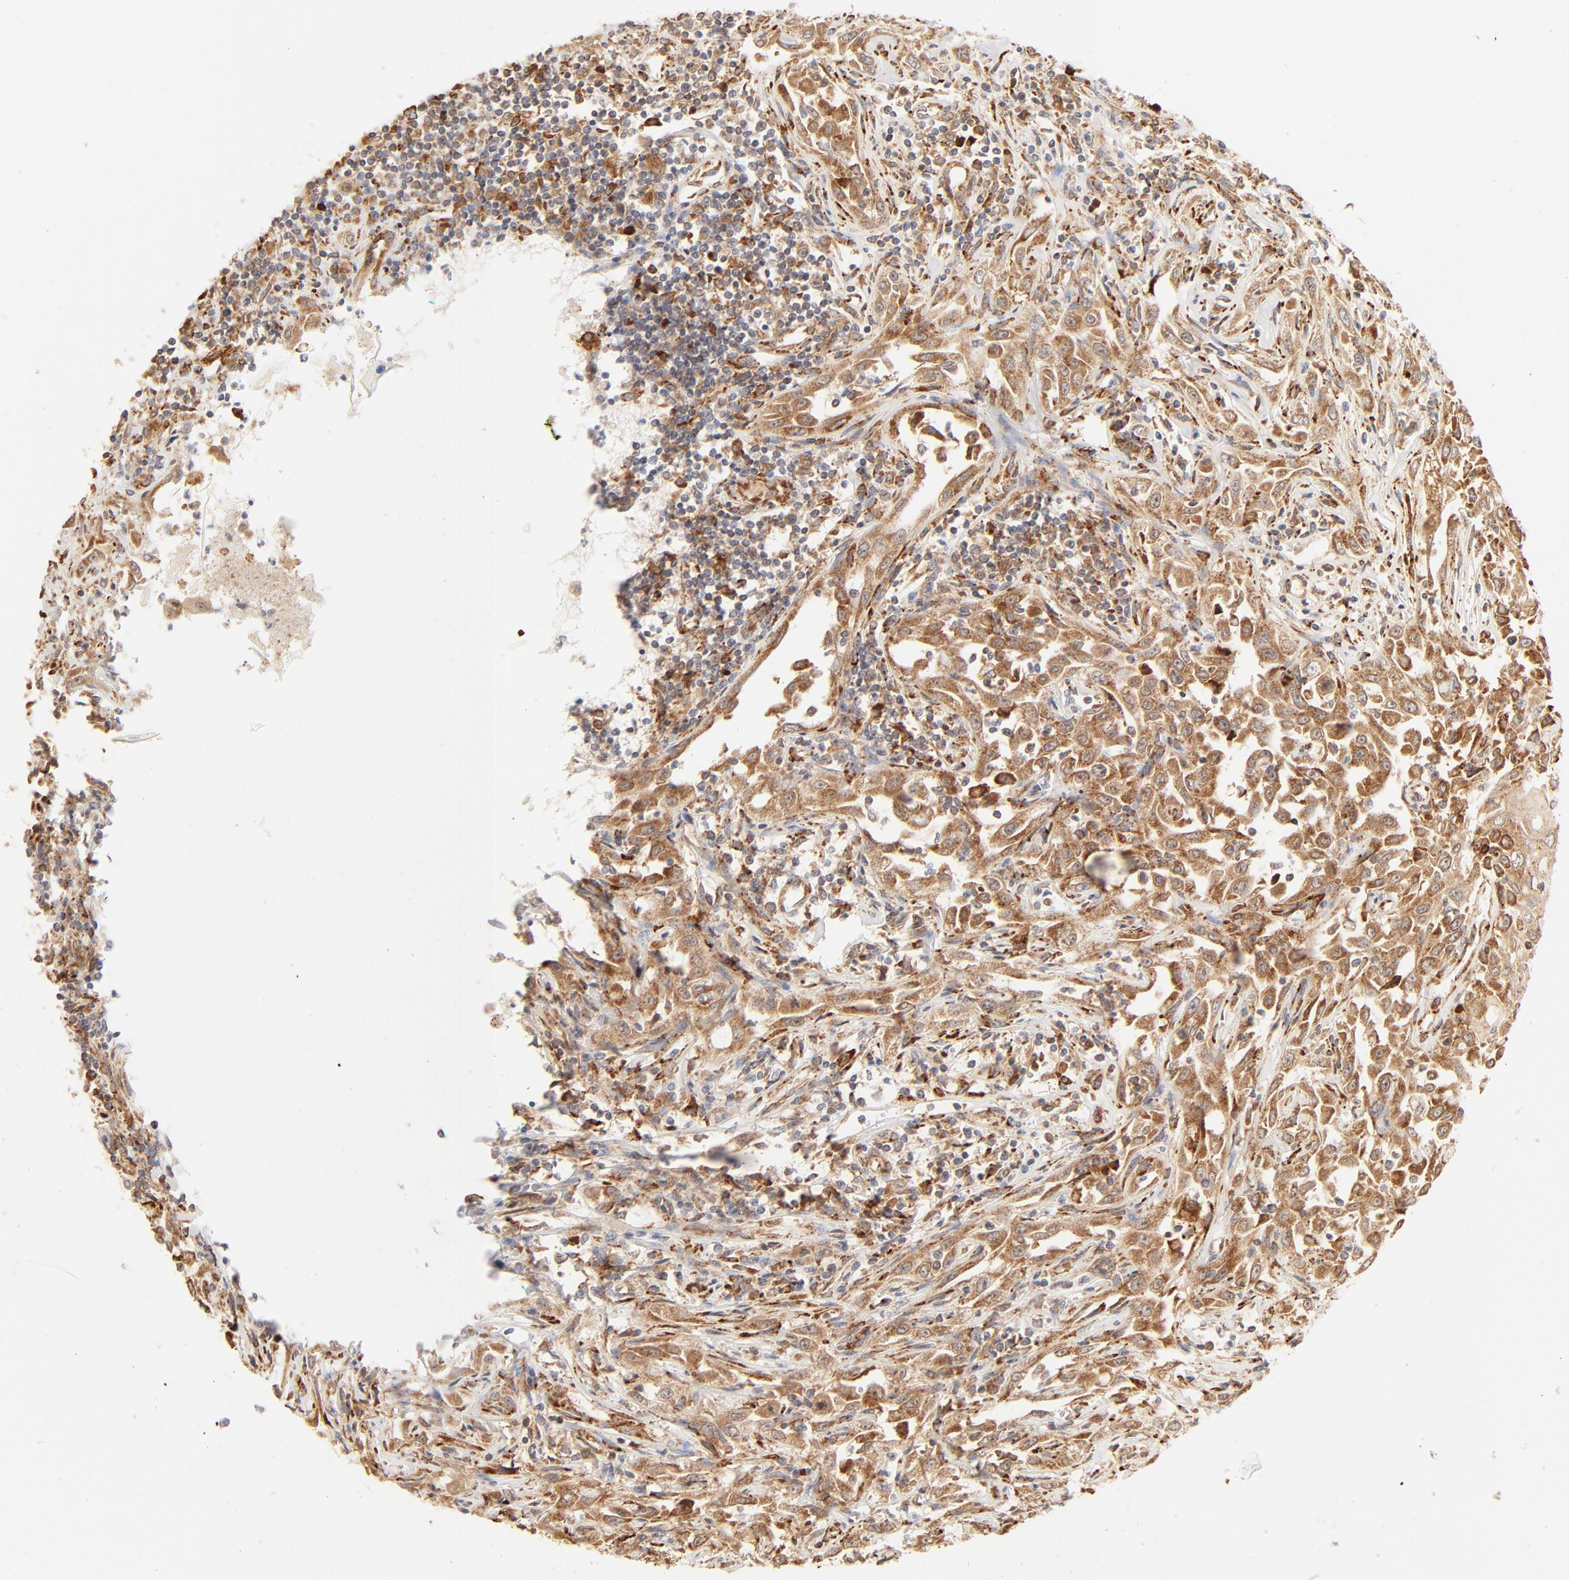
{"staining": {"intensity": "strong", "quantity": ">75%", "location": "cytoplasmic/membranous"}, "tissue": "head and neck cancer", "cell_type": "Tumor cells", "image_type": "cancer", "snomed": [{"axis": "morphology", "description": "Squamous cell carcinoma, NOS"}, {"axis": "topography", "description": "Oral tissue"}, {"axis": "topography", "description": "Head-Neck"}], "caption": "An immunohistochemistry (IHC) image of neoplastic tissue is shown. Protein staining in brown shows strong cytoplasmic/membranous positivity in head and neck cancer within tumor cells.", "gene": "PARP12", "patient": {"sex": "female", "age": 76}}